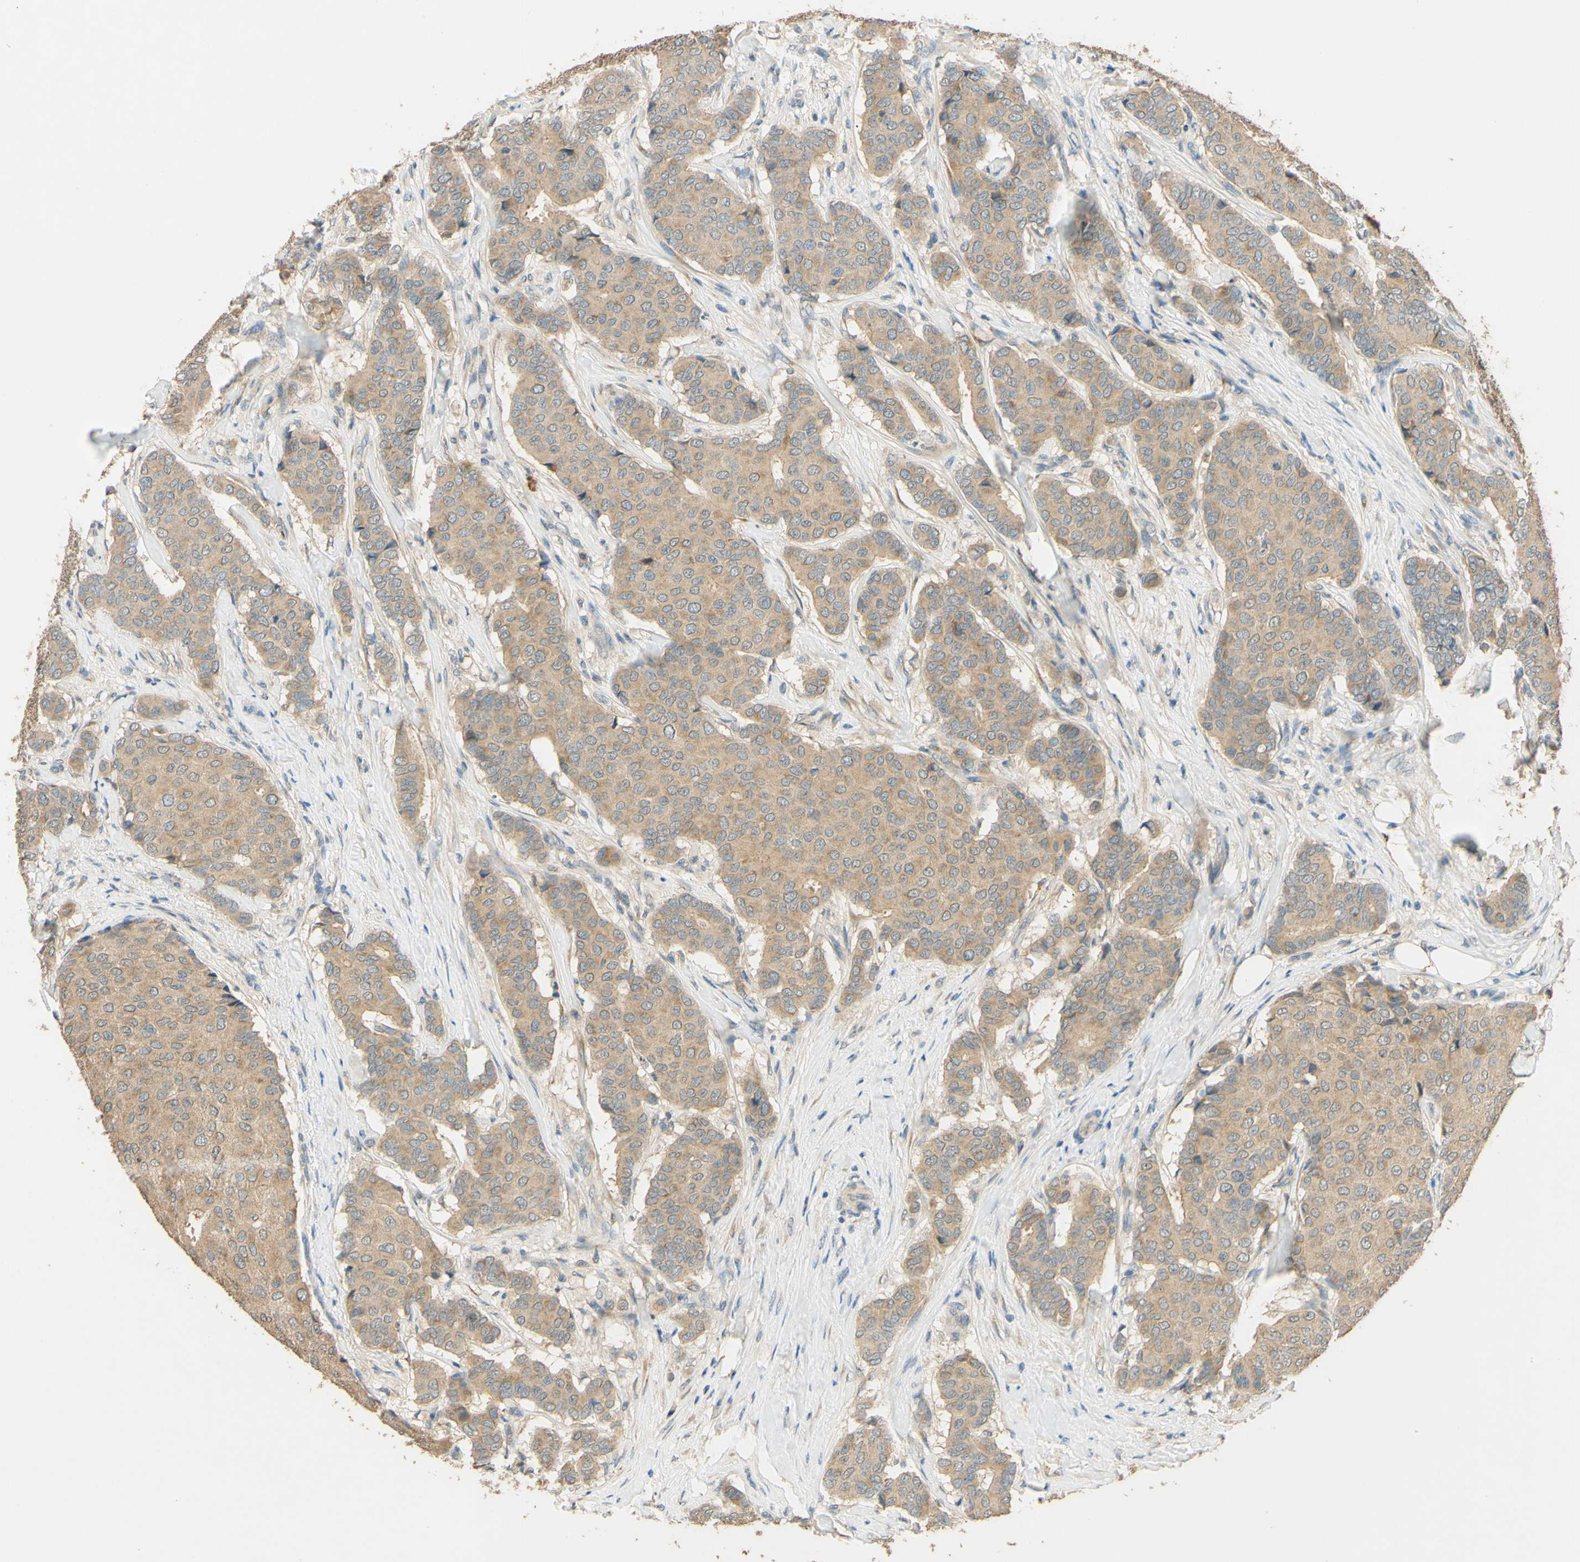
{"staining": {"intensity": "weak", "quantity": ">75%", "location": "cytoplasmic/membranous"}, "tissue": "breast cancer", "cell_type": "Tumor cells", "image_type": "cancer", "snomed": [{"axis": "morphology", "description": "Duct carcinoma"}, {"axis": "topography", "description": "Breast"}], "caption": "This is a photomicrograph of immunohistochemistry staining of breast cancer, which shows weak positivity in the cytoplasmic/membranous of tumor cells.", "gene": "ENTREP2", "patient": {"sex": "female", "age": 75}}